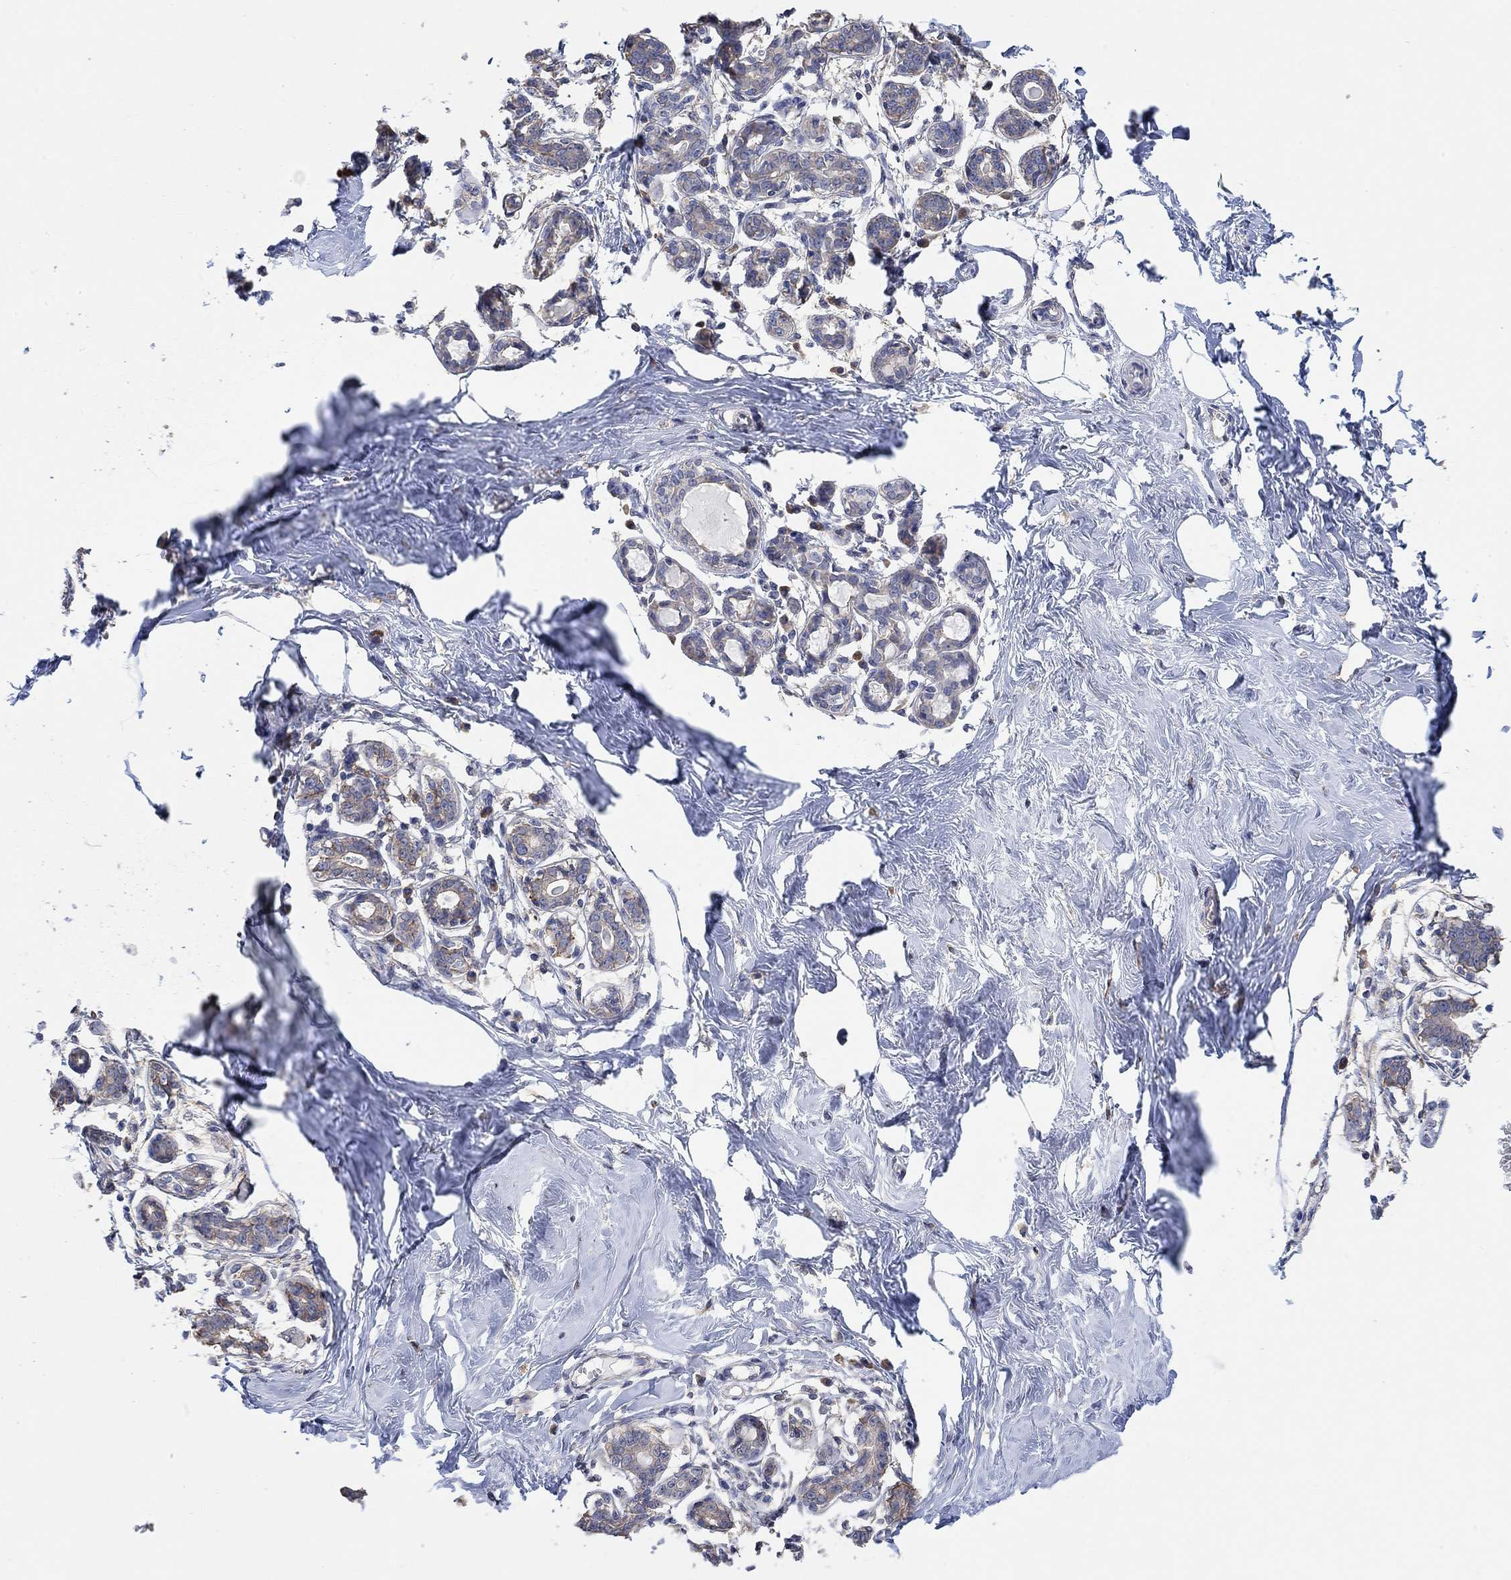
{"staining": {"intensity": "negative", "quantity": "none", "location": "none"}, "tissue": "breast", "cell_type": "Adipocytes", "image_type": "normal", "snomed": [{"axis": "morphology", "description": "Normal tissue, NOS"}, {"axis": "topography", "description": "Skin"}, {"axis": "topography", "description": "Breast"}], "caption": "Immunohistochemical staining of normal breast shows no significant staining in adipocytes. (IHC, brightfield microscopy, high magnification).", "gene": "SYT16", "patient": {"sex": "female", "age": 43}}